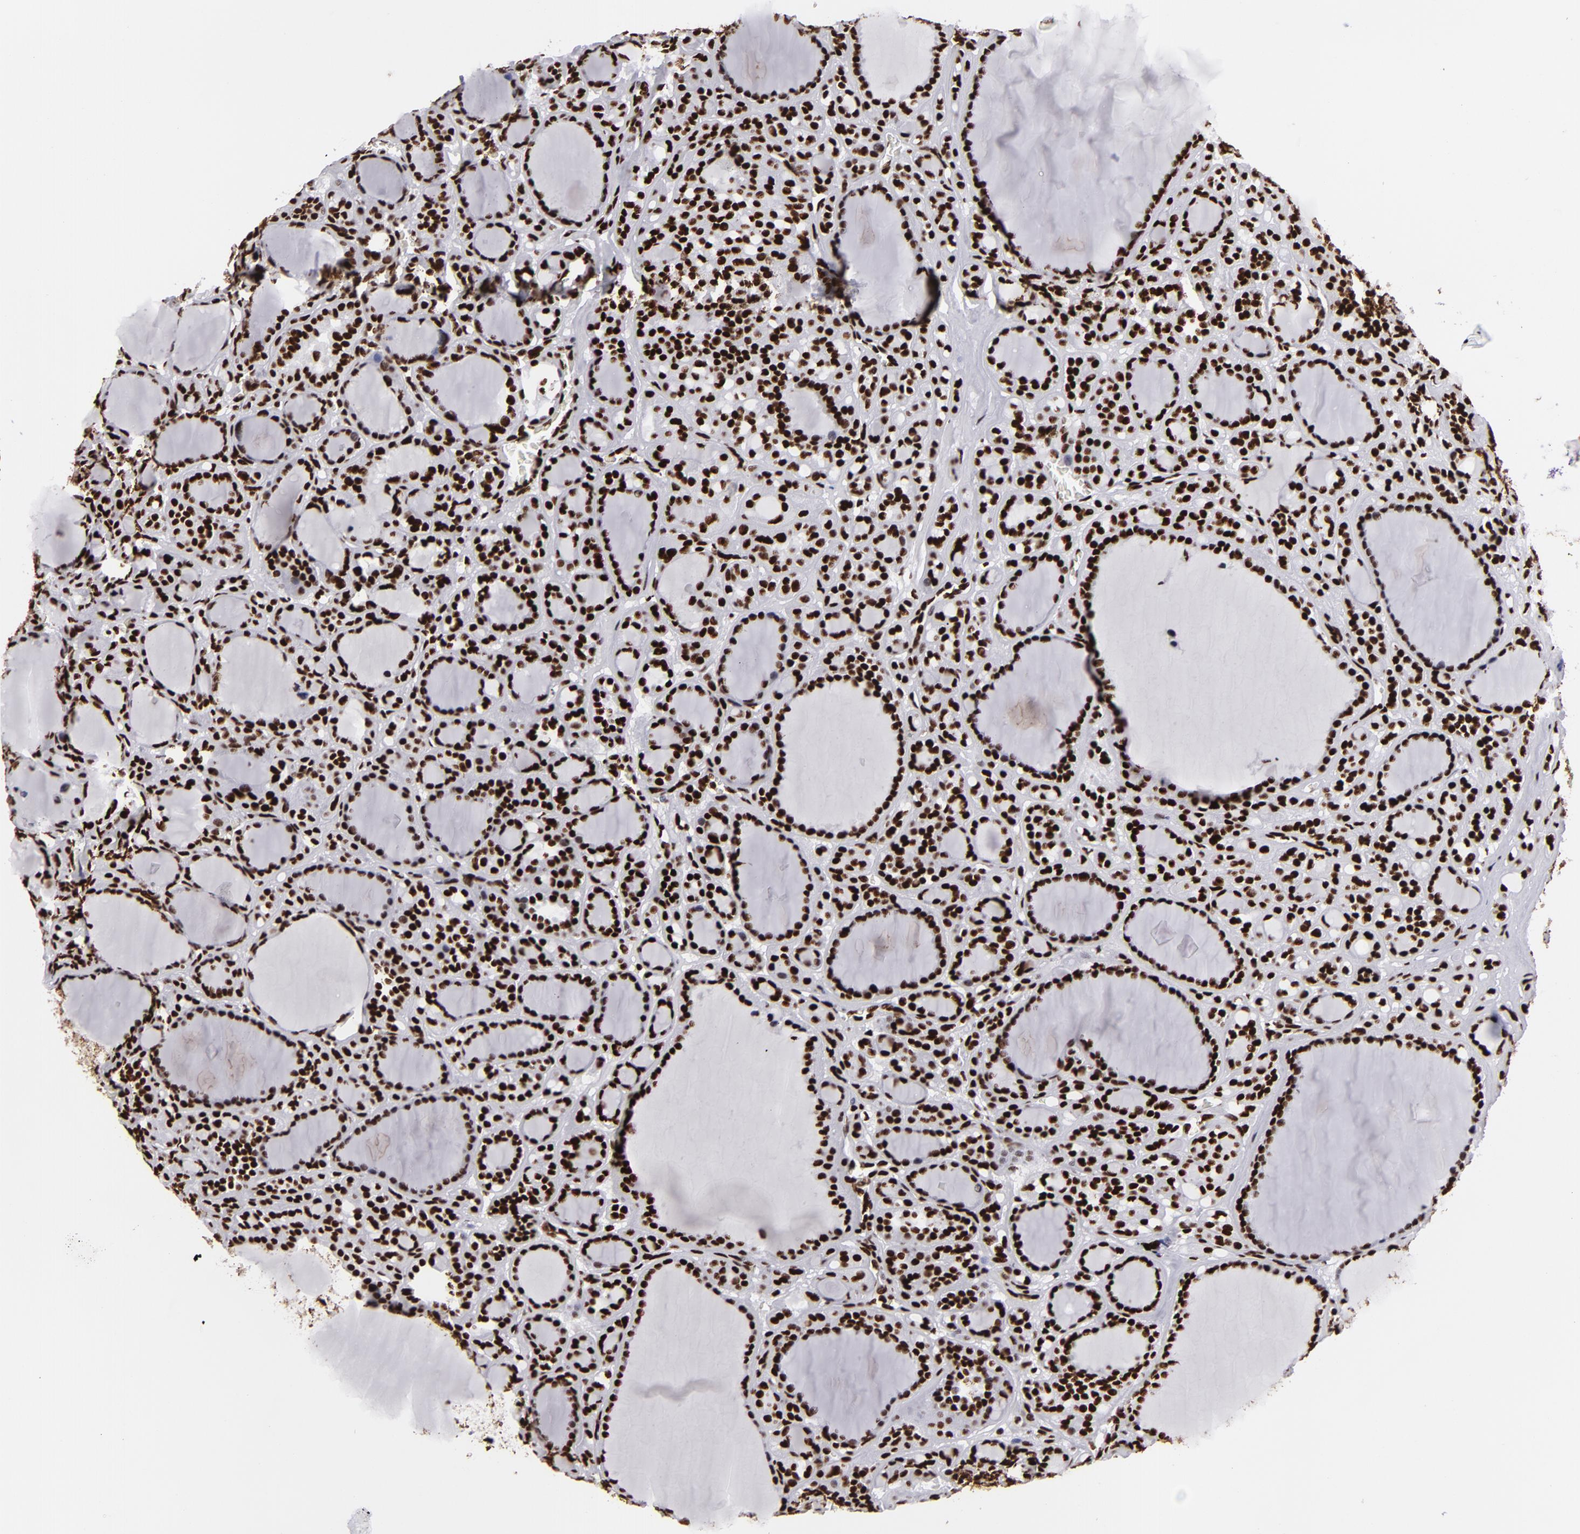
{"staining": {"intensity": "strong", "quantity": ">75%", "location": "nuclear"}, "tissue": "thyroid cancer", "cell_type": "Tumor cells", "image_type": "cancer", "snomed": [{"axis": "morphology", "description": "Follicular adenoma carcinoma, NOS"}, {"axis": "topography", "description": "Thyroid gland"}], "caption": "High-magnification brightfield microscopy of thyroid cancer (follicular adenoma carcinoma) stained with DAB (brown) and counterstained with hematoxylin (blue). tumor cells exhibit strong nuclear expression is appreciated in approximately>75% of cells. Nuclei are stained in blue.", "gene": "SAFB", "patient": {"sex": "female", "age": 71}}